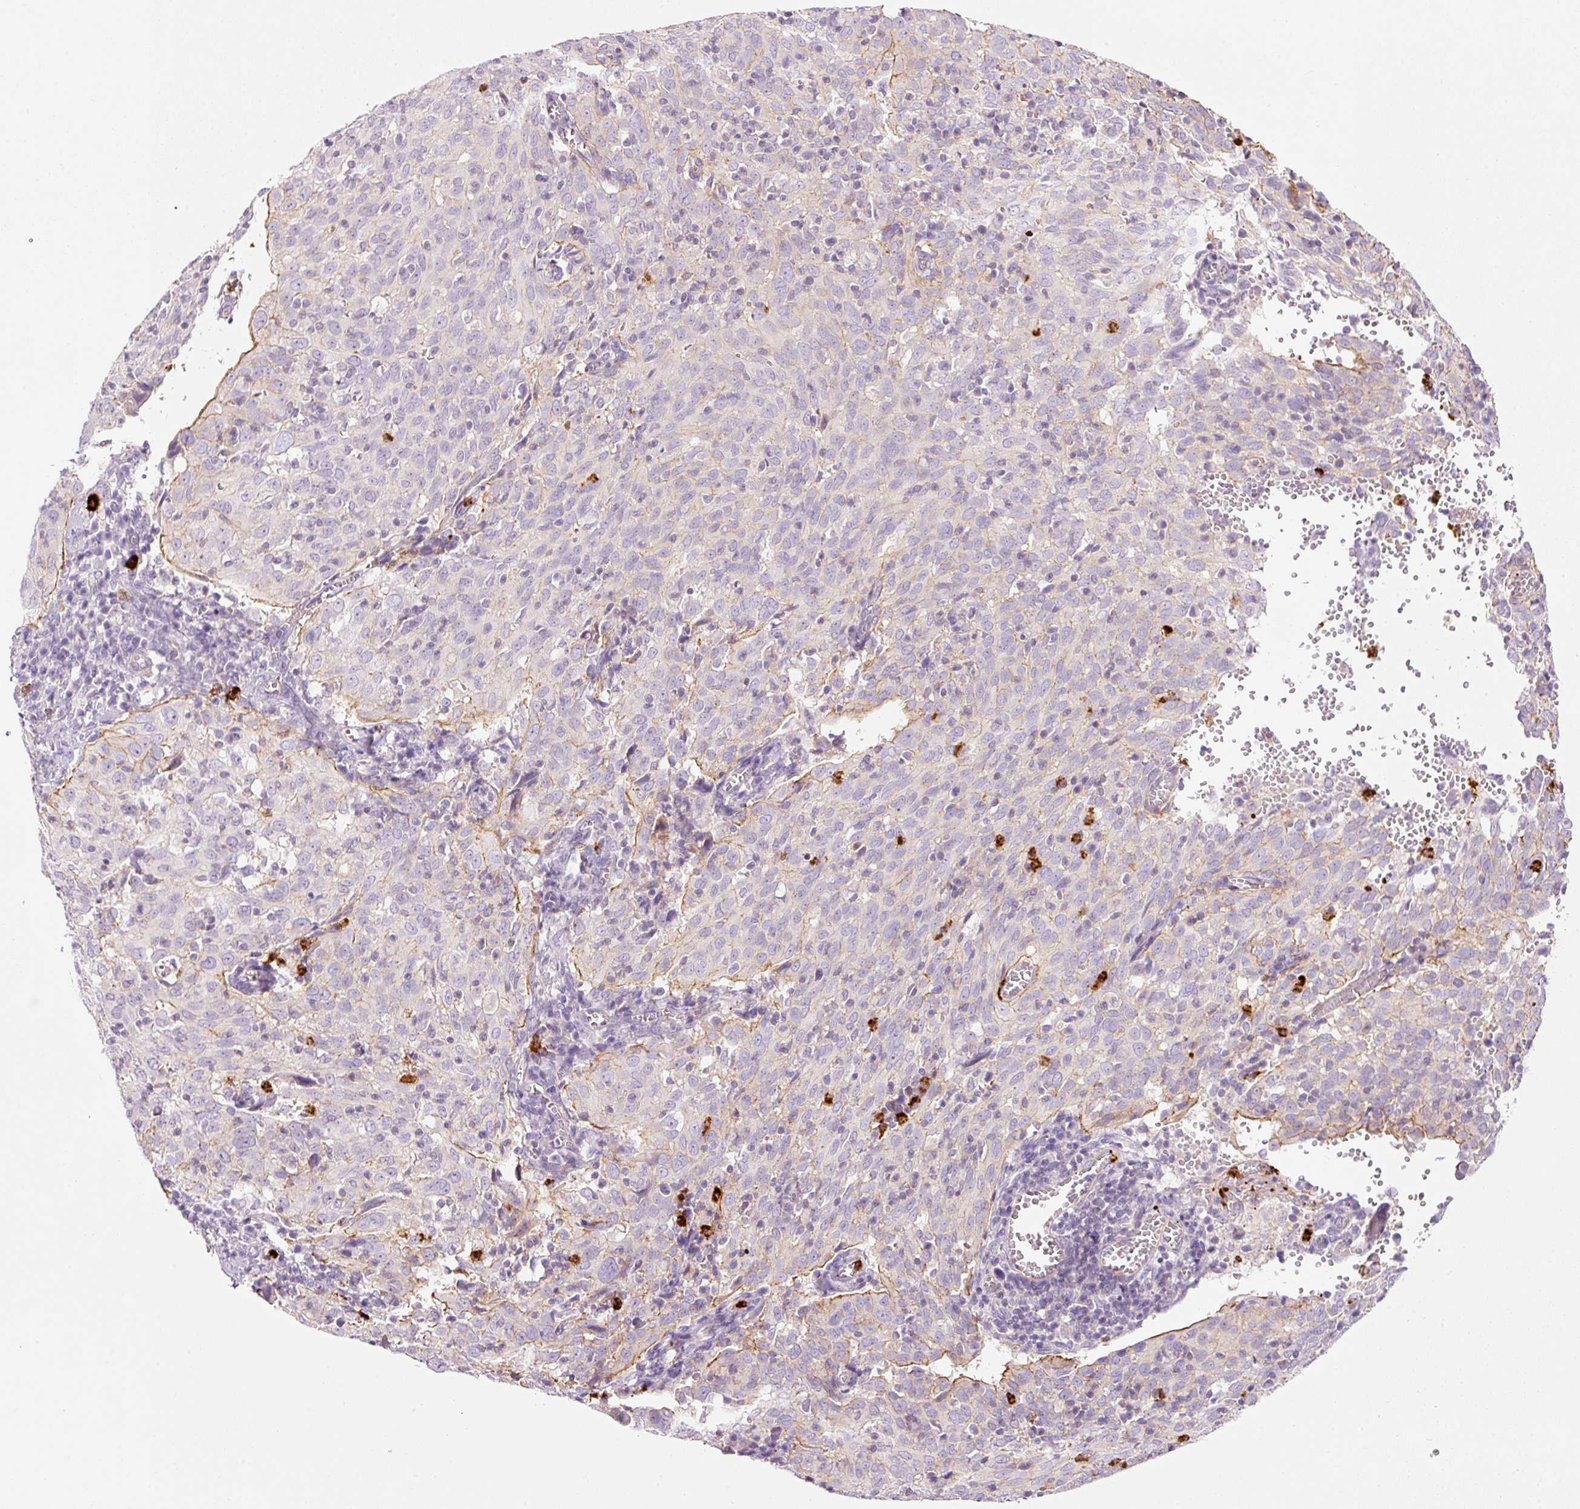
{"staining": {"intensity": "negative", "quantity": "none", "location": "none"}, "tissue": "cervical cancer", "cell_type": "Tumor cells", "image_type": "cancer", "snomed": [{"axis": "morphology", "description": "Squamous cell carcinoma, NOS"}, {"axis": "topography", "description": "Cervix"}], "caption": "Cervical cancer (squamous cell carcinoma) was stained to show a protein in brown. There is no significant expression in tumor cells. (DAB (3,3'-diaminobenzidine) immunohistochemistry, high magnification).", "gene": "MAP3K3", "patient": {"sex": "female", "age": 31}}